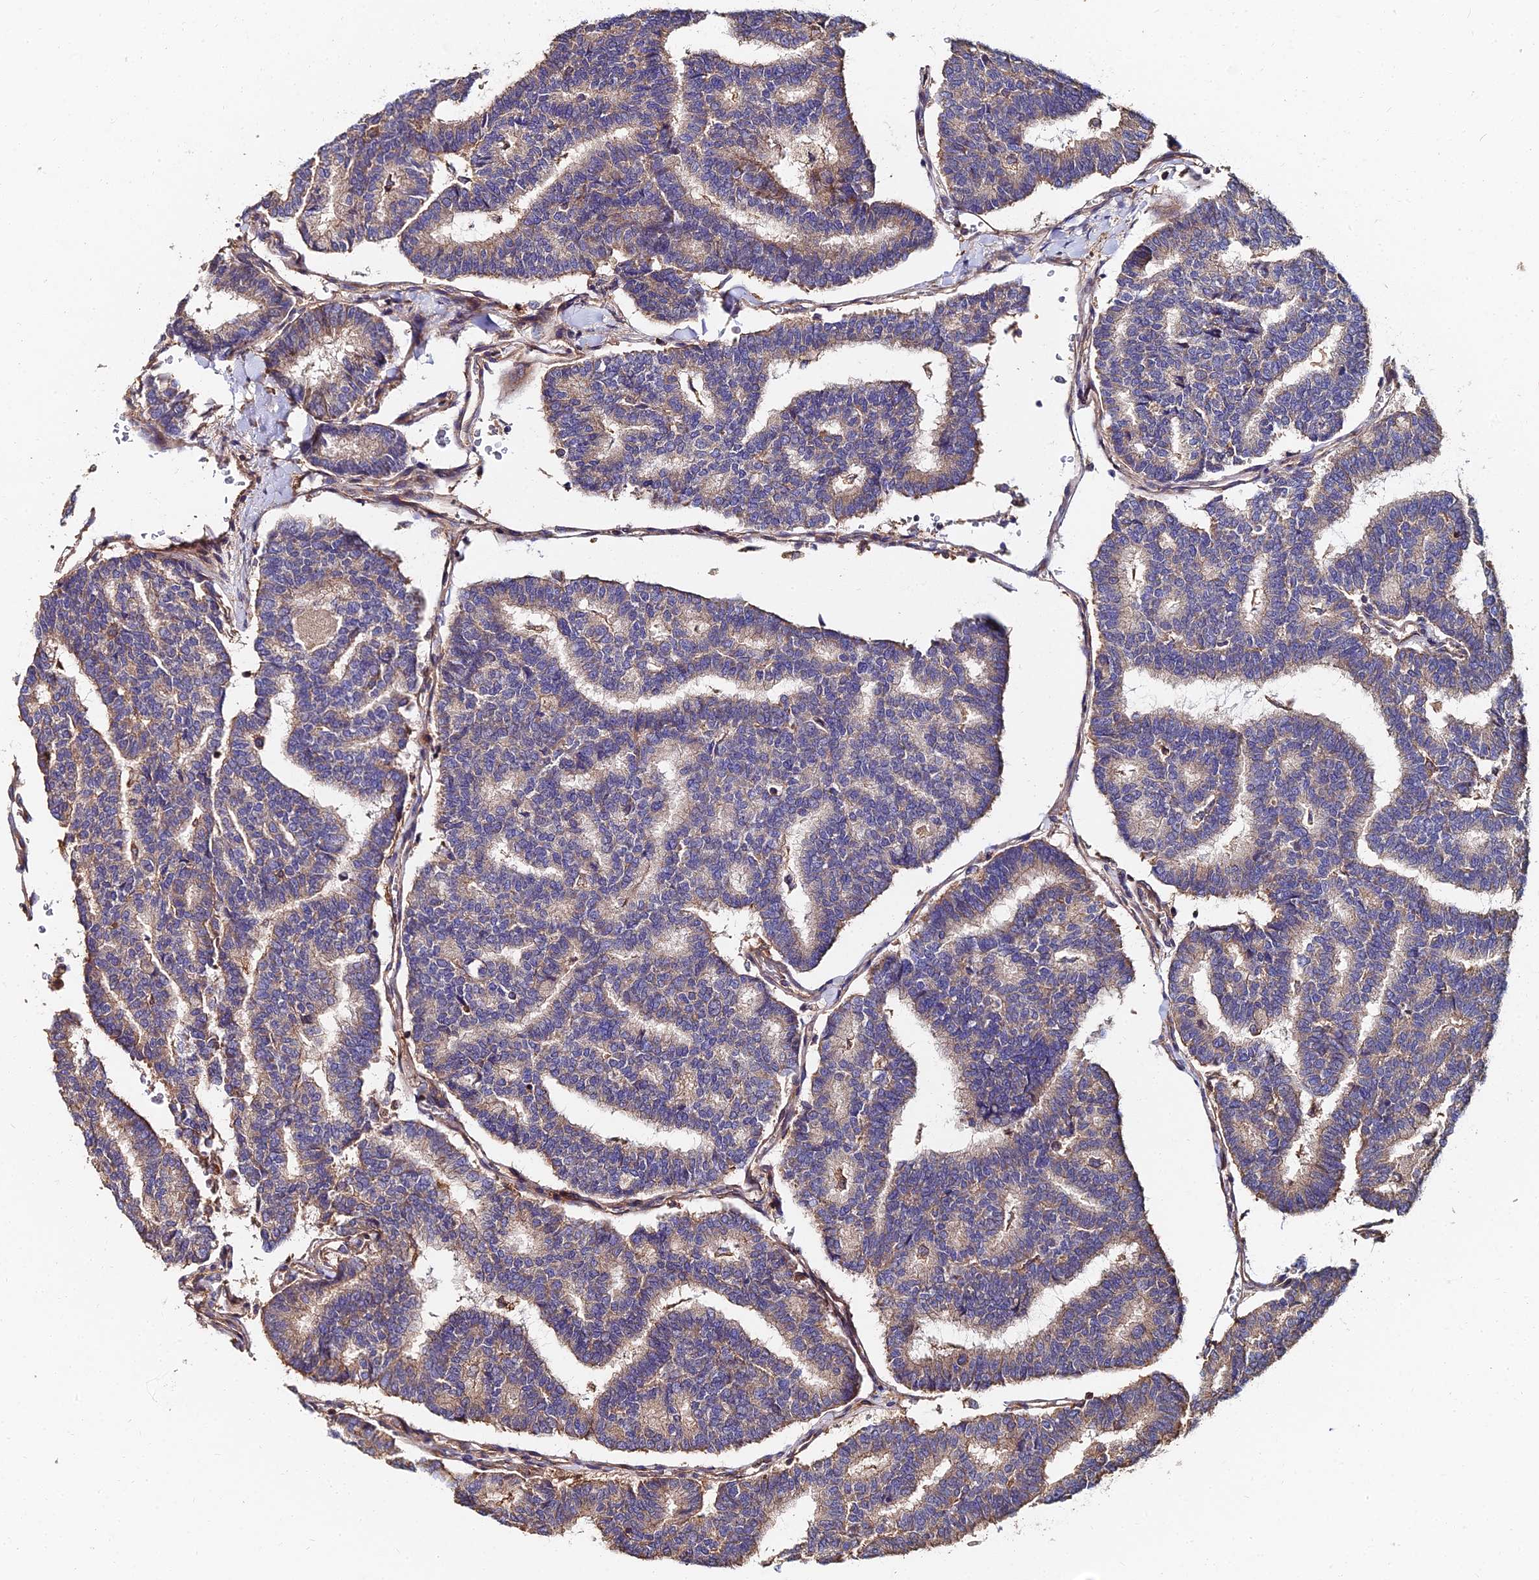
{"staining": {"intensity": "weak", "quantity": ">75%", "location": "cytoplasmic/membranous"}, "tissue": "thyroid cancer", "cell_type": "Tumor cells", "image_type": "cancer", "snomed": [{"axis": "morphology", "description": "Papillary adenocarcinoma, NOS"}, {"axis": "topography", "description": "Thyroid gland"}], "caption": "Tumor cells reveal low levels of weak cytoplasmic/membranous staining in about >75% of cells in human thyroid cancer (papillary adenocarcinoma).", "gene": "EXT1", "patient": {"sex": "female", "age": 35}}